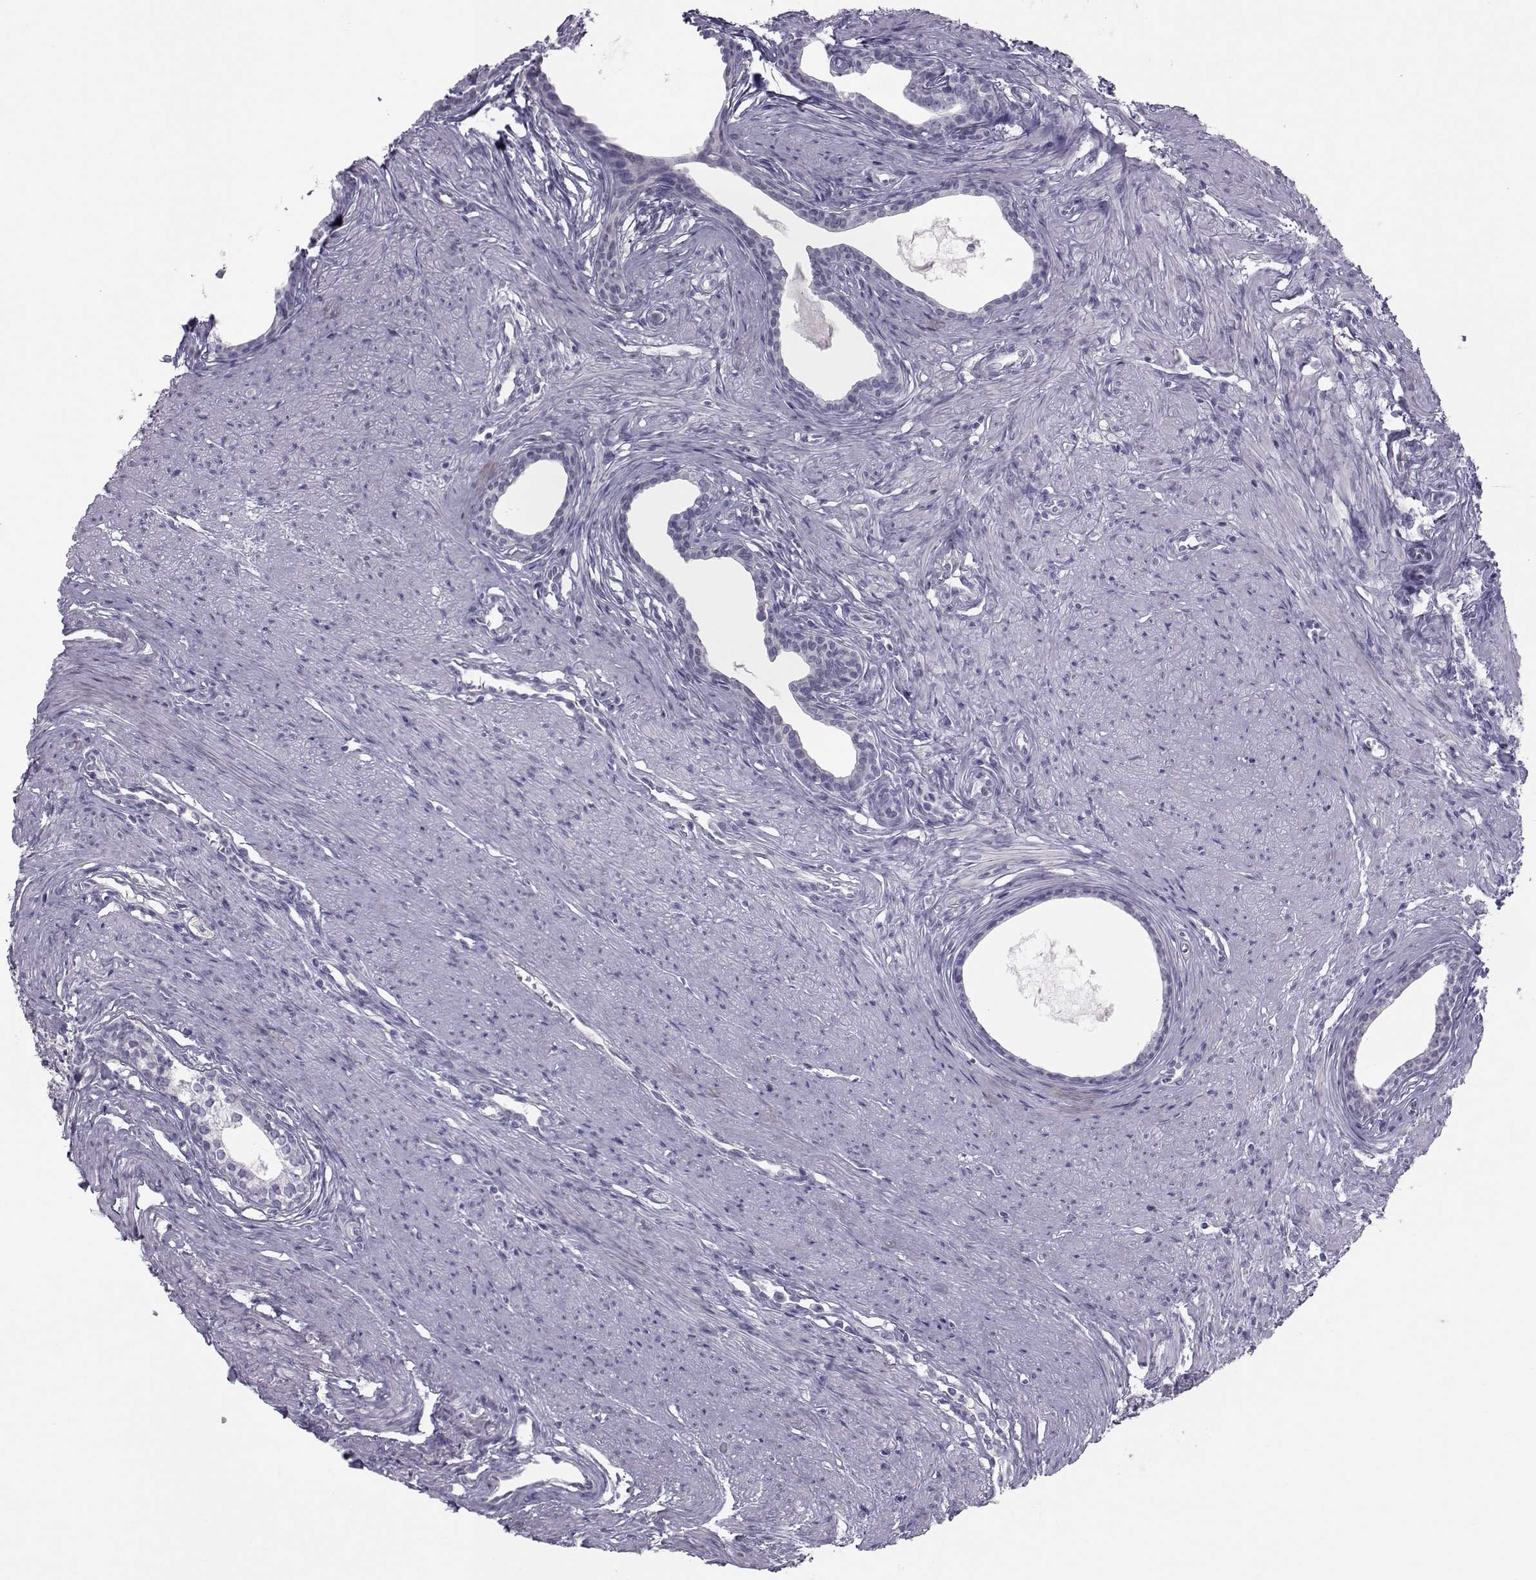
{"staining": {"intensity": "weak", "quantity": "25%-75%", "location": "cytoplasmic/membranous"}, "tissue": "prostate", "cell_type": "Glandular cells", "image_type": "normal", "snomed": [{"axis": "morphology", "description": "Normal tissue, NOS"}, {"axis": "topography", "description": "Prostate"}], "caption": "Glandular cells demonstrate low levels of weak cytoplasmic/membranous expression in approximately 25%-75% of cells in normal human prostate.", "gene": "GARIN3", "patient": {"sex": "male", "age": 60}}